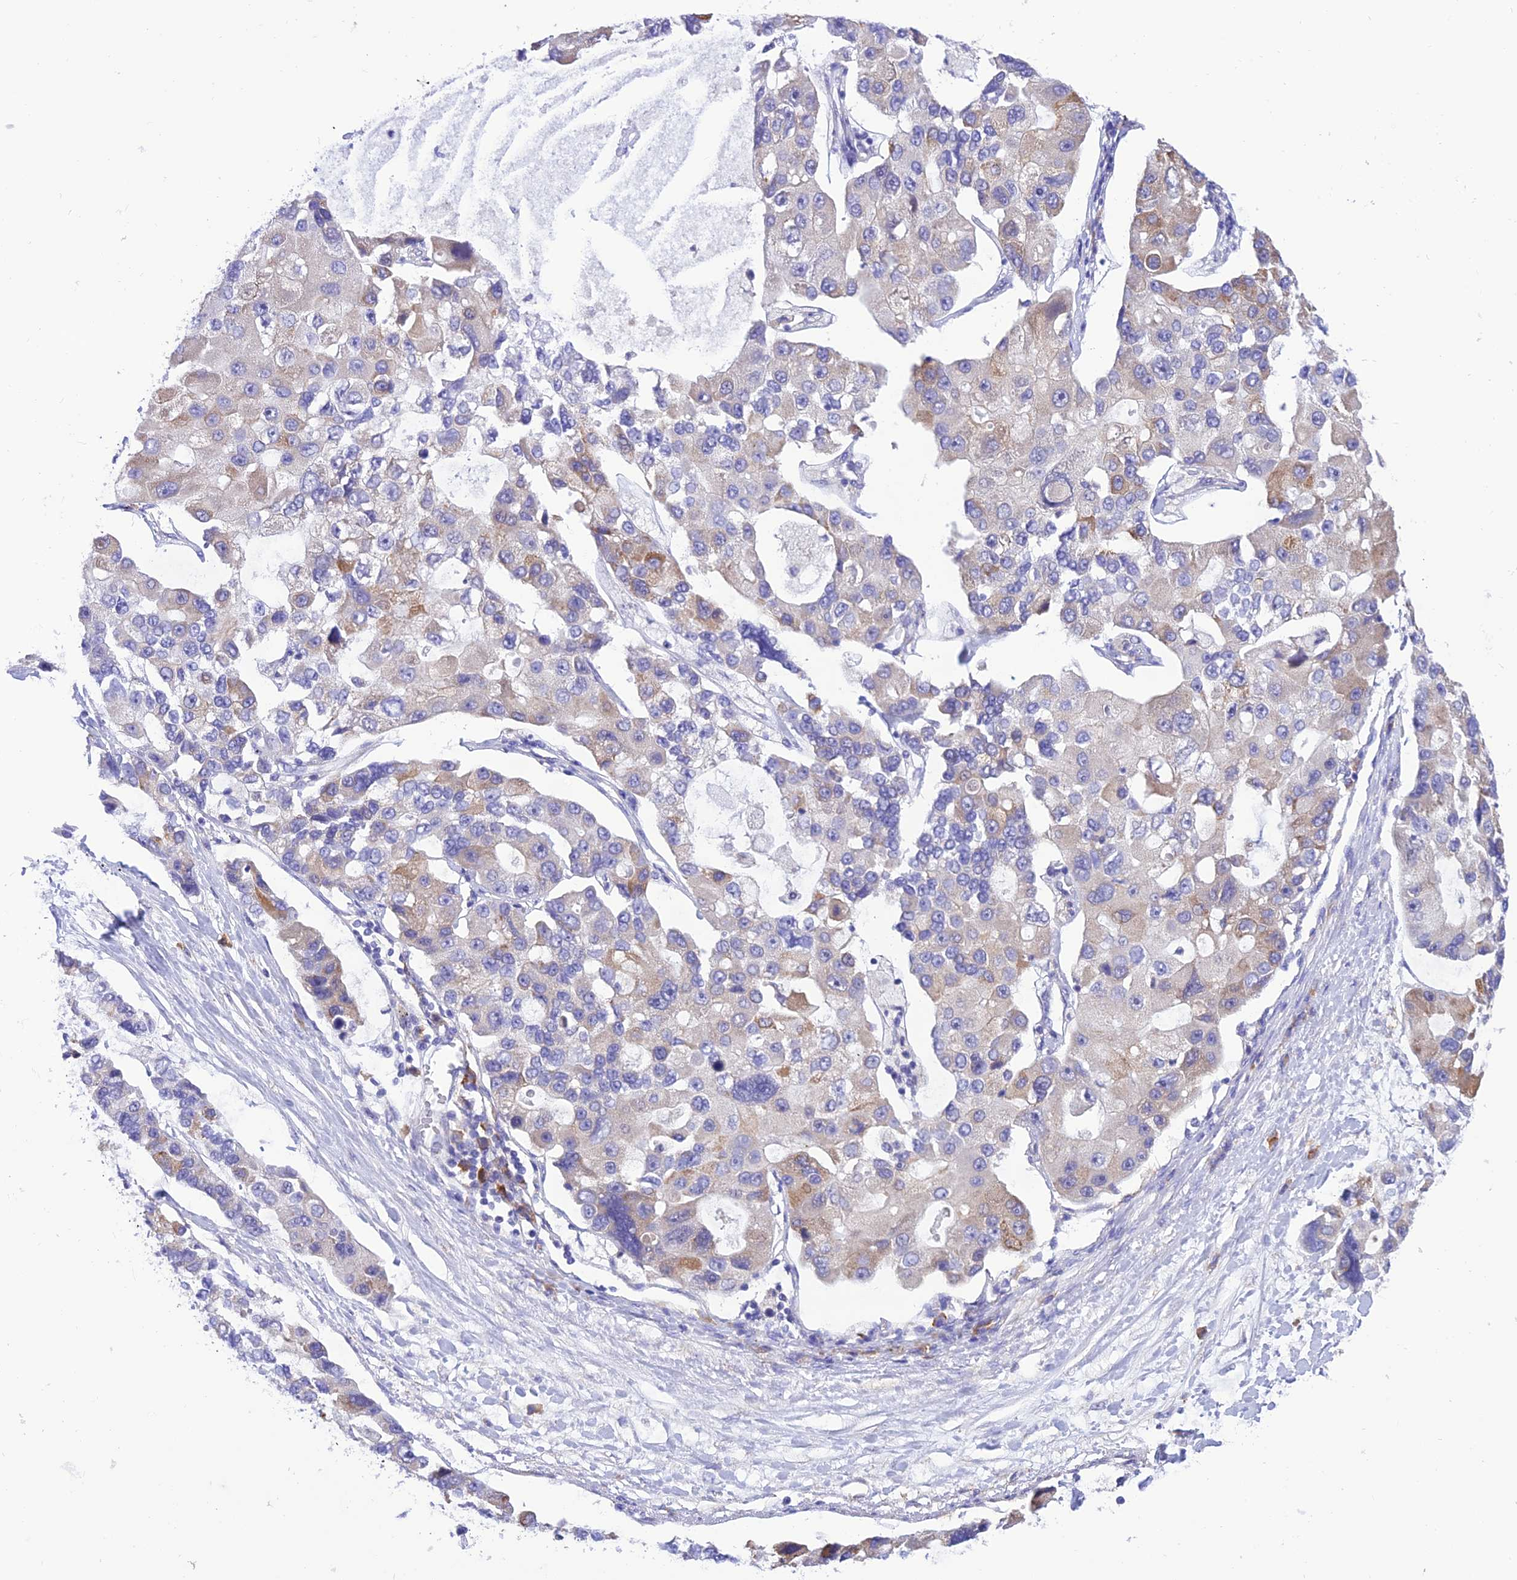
{"staining": {"intensity": "weak", "quantity": "<25%", "location": "cytoplasmic/membranous"}, "tissue": "lung cancer", "cell_type": "Tumor cells", "image_type": "cancer", "snomed": [{"axis": "morphology", "description": "Adenocarcinoma, NOS"}, {"axis": "topography", "description": "Lung"}], "caption": "There is no significant expression in tumor cells of lung adenocarcinoma.", "gene": "RNF126", "patient": {"sex": "female", "age": 54}}